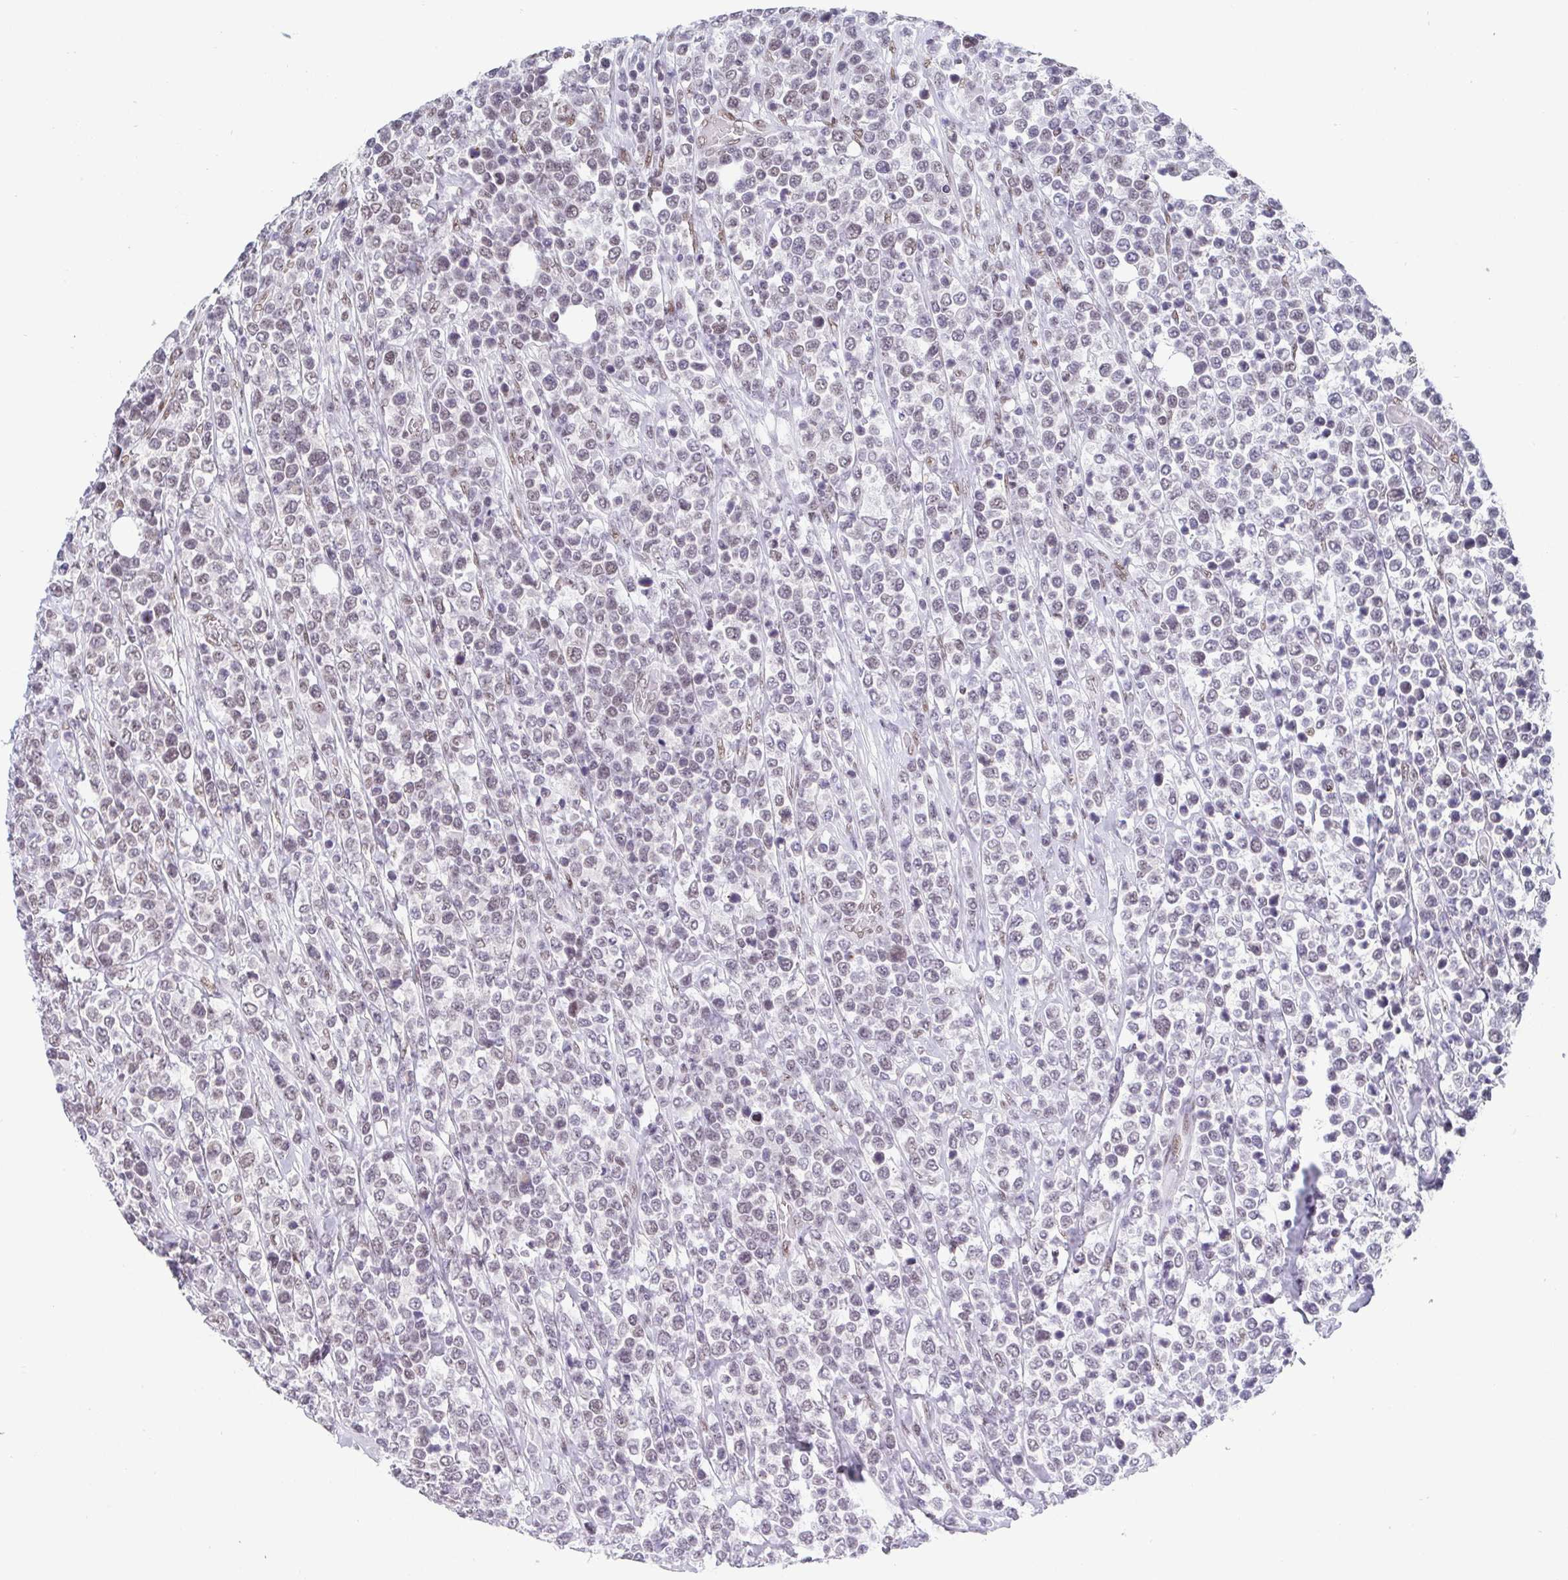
{"staining": {"intensity": "weak", "quantity": "25%-75%", "location": "nuclear"}, "tissue": "lymphoma", "cell_type": "Tumor cells", "image_type": "cancer", "snomed": [{"axis": "morphology", "description": "Malignant lymphoma, non-Hodgkin's type, High grade"}, {"axis": "topography", "description": "Soft tissue"}], "caption": "Protein expression analysis of human lymphoma reveals weak nuclear staining in approximately 25%-75% of tumor cells.", "gene": "SLC7A10", "patient": {"sex": "female", "age": 56}}